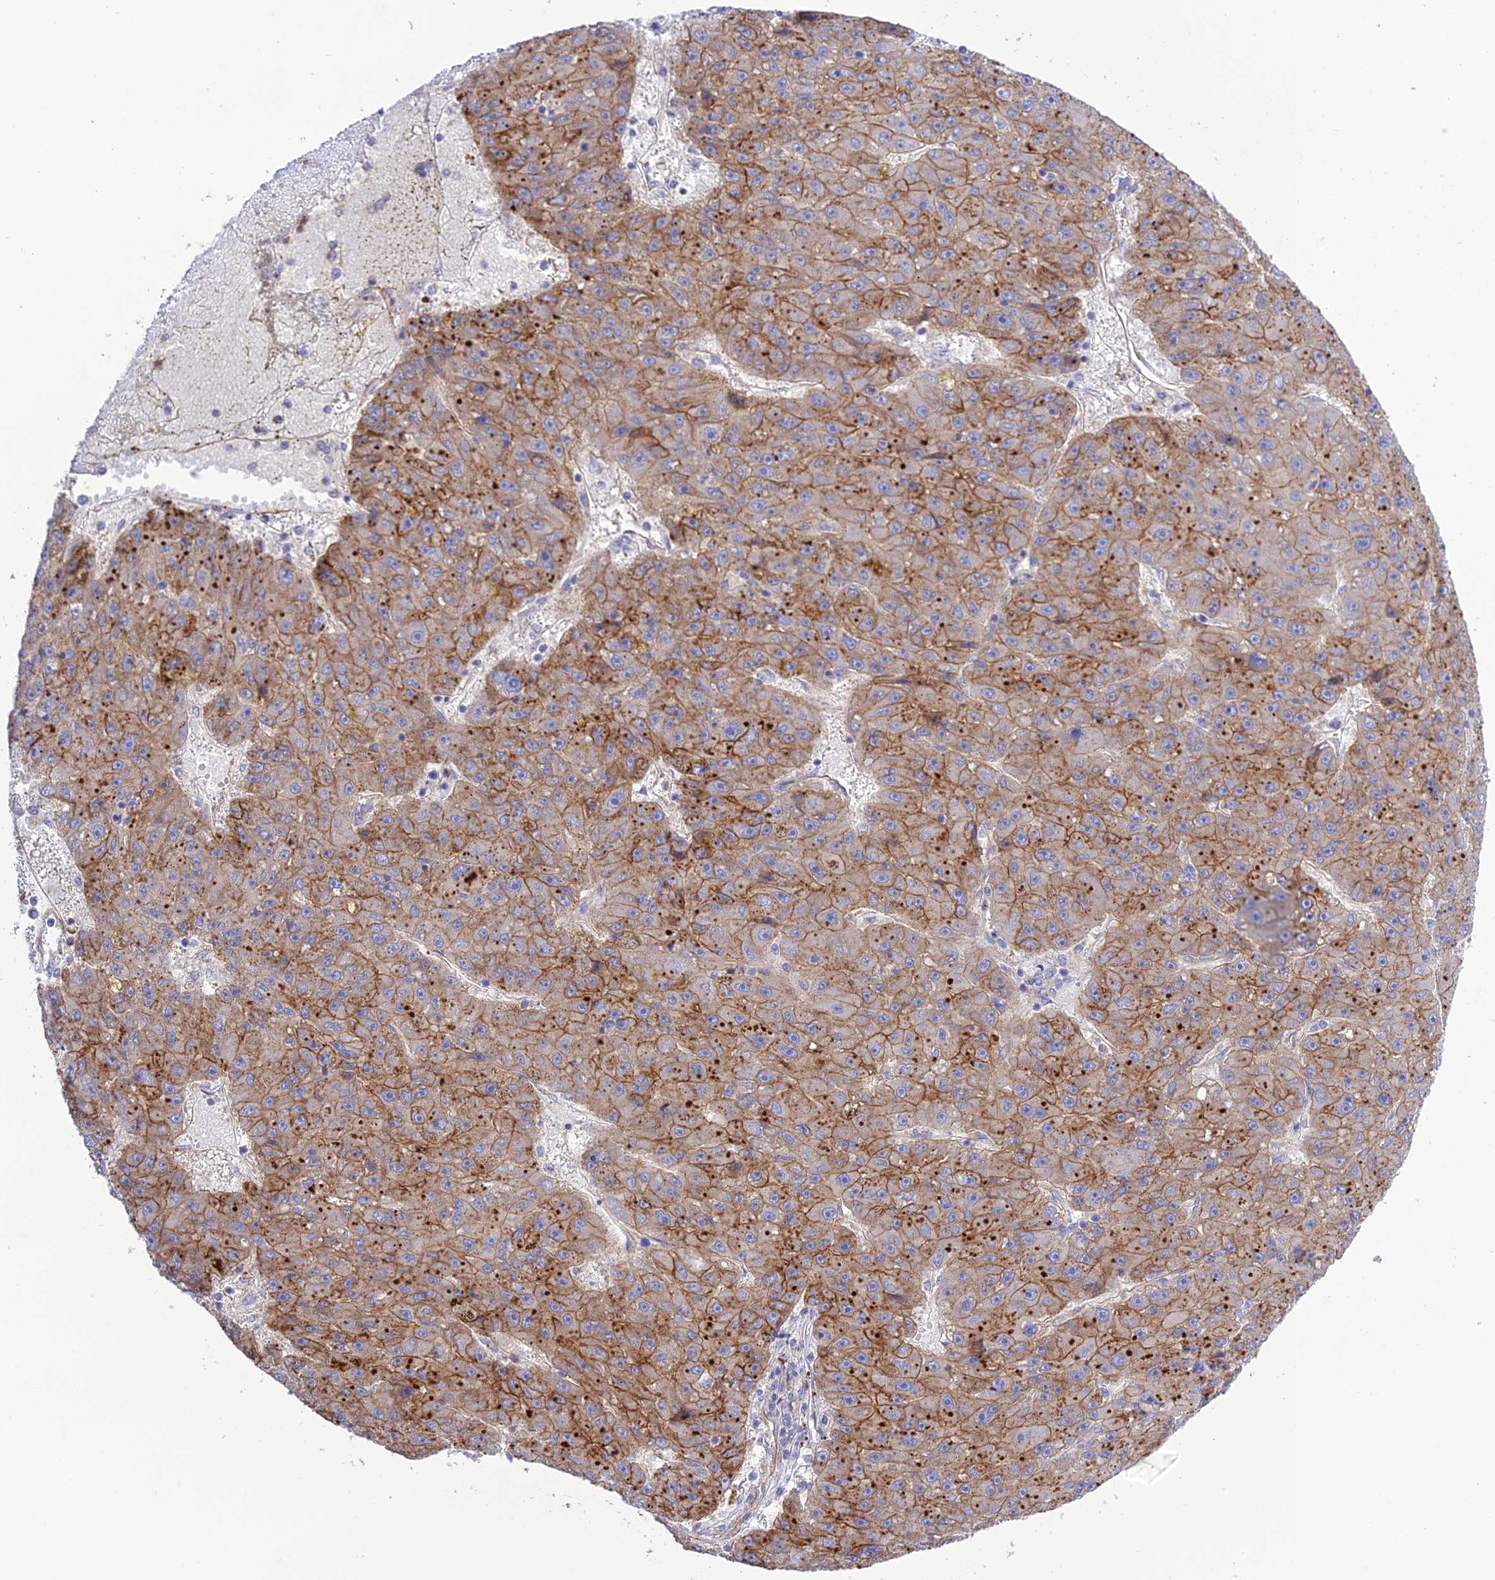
{"staining": {"intensity": "strong", "quantity": "25%-75%", "location": "cytoplasmic/membranous"}, "tissue": "liver cancer", "cell_type": "Tumor cells", "image_type": "cancer", "snomed": [{"axis": "morphology", "description": "Carcinoma, Hepatocellular, NOS"}, {"axis": "topography", "description": "Liver"}], "caption": "Brown immunohistochemical staining in human hepatocellular carcinoma (liver) exhibits strong cytoplasmic/membranous positivity in approximately 25%-75% of tumor cells.", "gene": "CHSY3", "patient": {"sex": "male", "age": 67}}